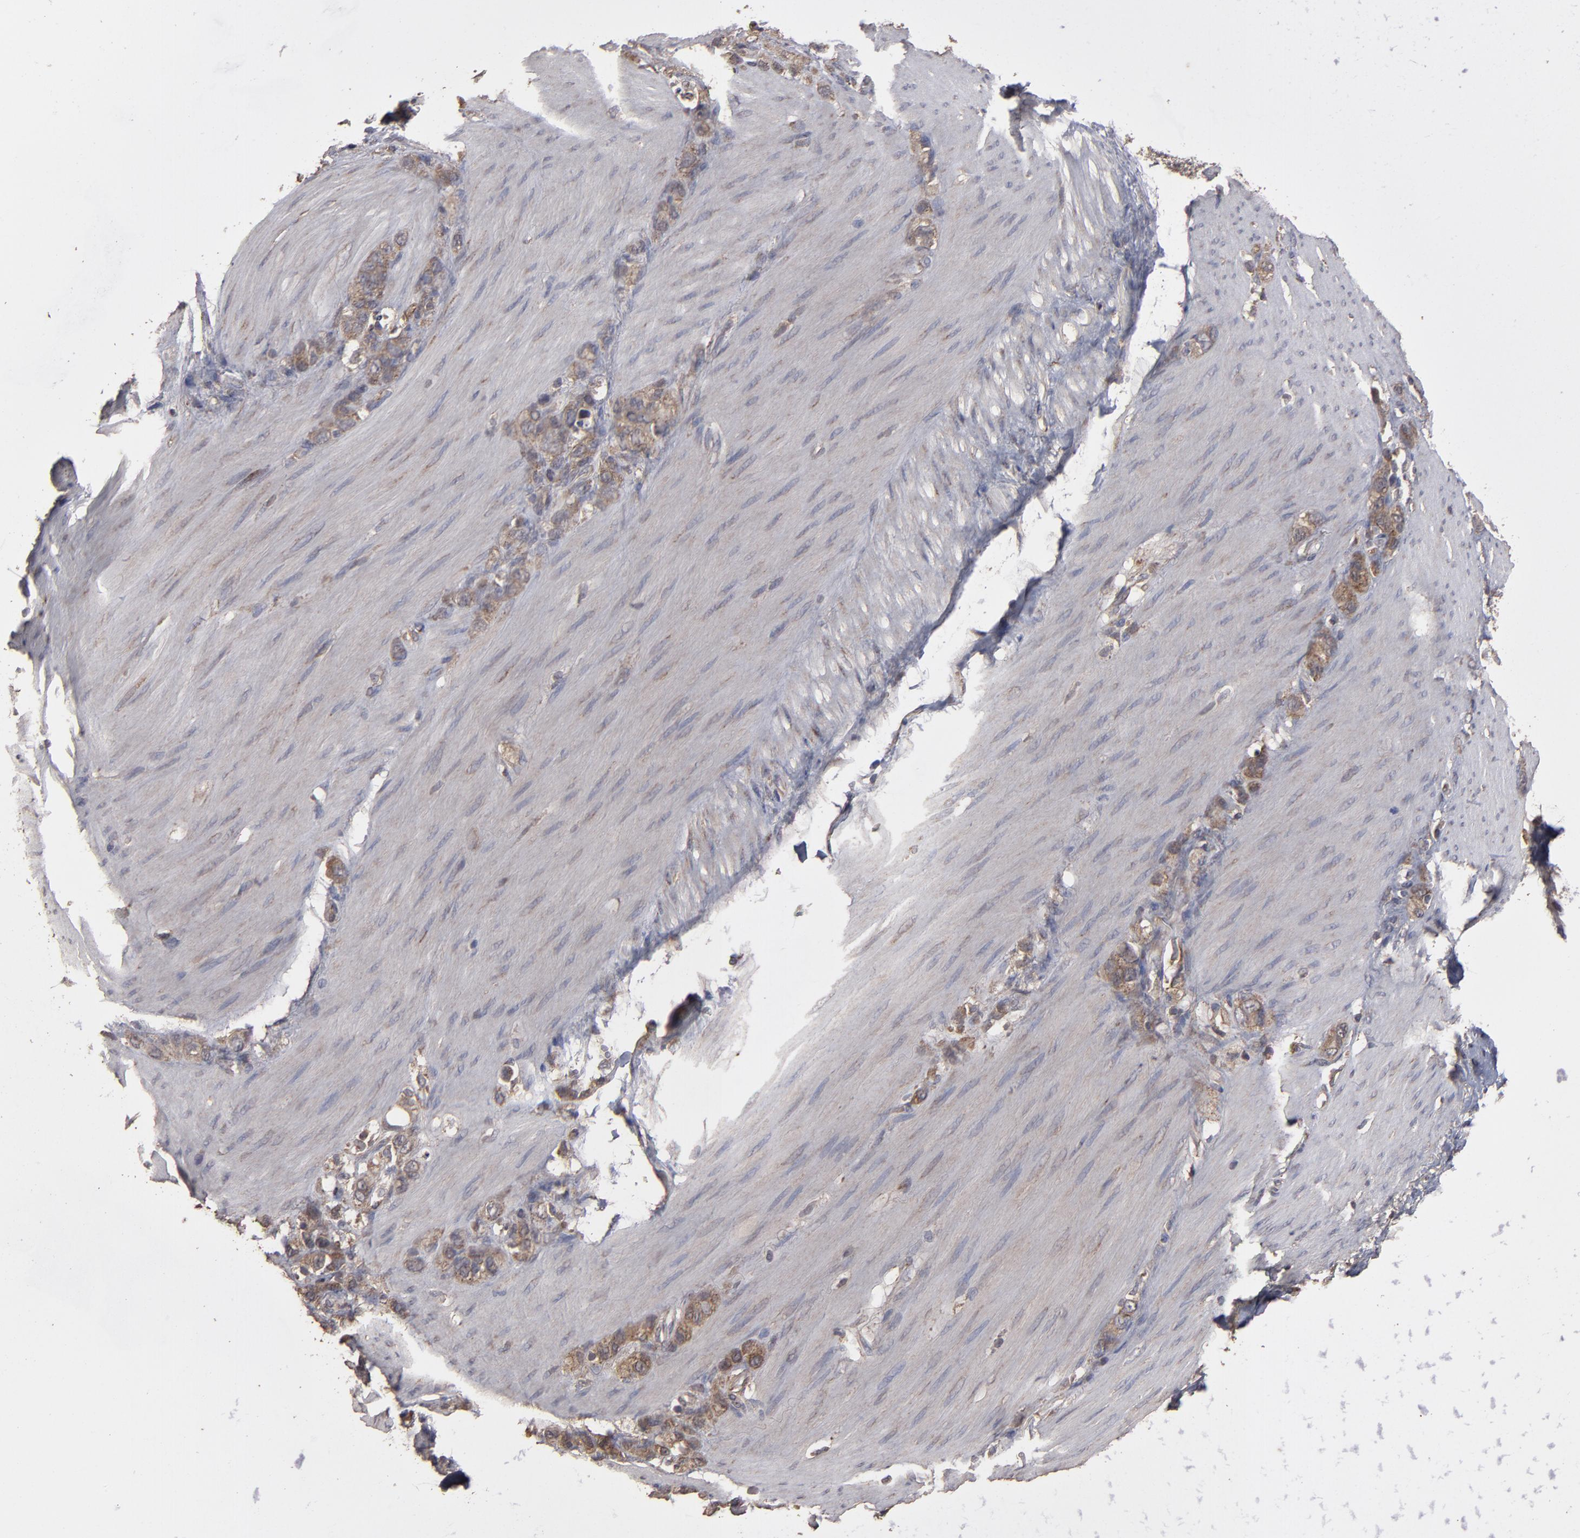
{"staining": {"intensity": "moderate", "quantity": ">75%", "location": "cytoplasmic/membranous"}, "tissue": "stomach cancer", "cell_type": "Tumor cells", "image_type": "cancer", "snomed": [{"axis": "morphology", "description": "Normal tissue, NOS"}, {"axis": "morphology", "description": "Adenocarcinoma, NOS"}, {"axis": "morphology", "description": "Adenocarcinoma, High grade"}, {"axis": "topography", "description": "Stomach, upper"}, {"axis": "topography", "description": "Stomach"}], "caption": "This image displays immunohistochemistry (IHC) staining of stomach cancer (adenocarcinoma), with medium moderate cytoplasmic/membranous expression in about >75% of tumor cells.", "gene": "MMP2", "patient": {"sex": "female", "age": 65}}